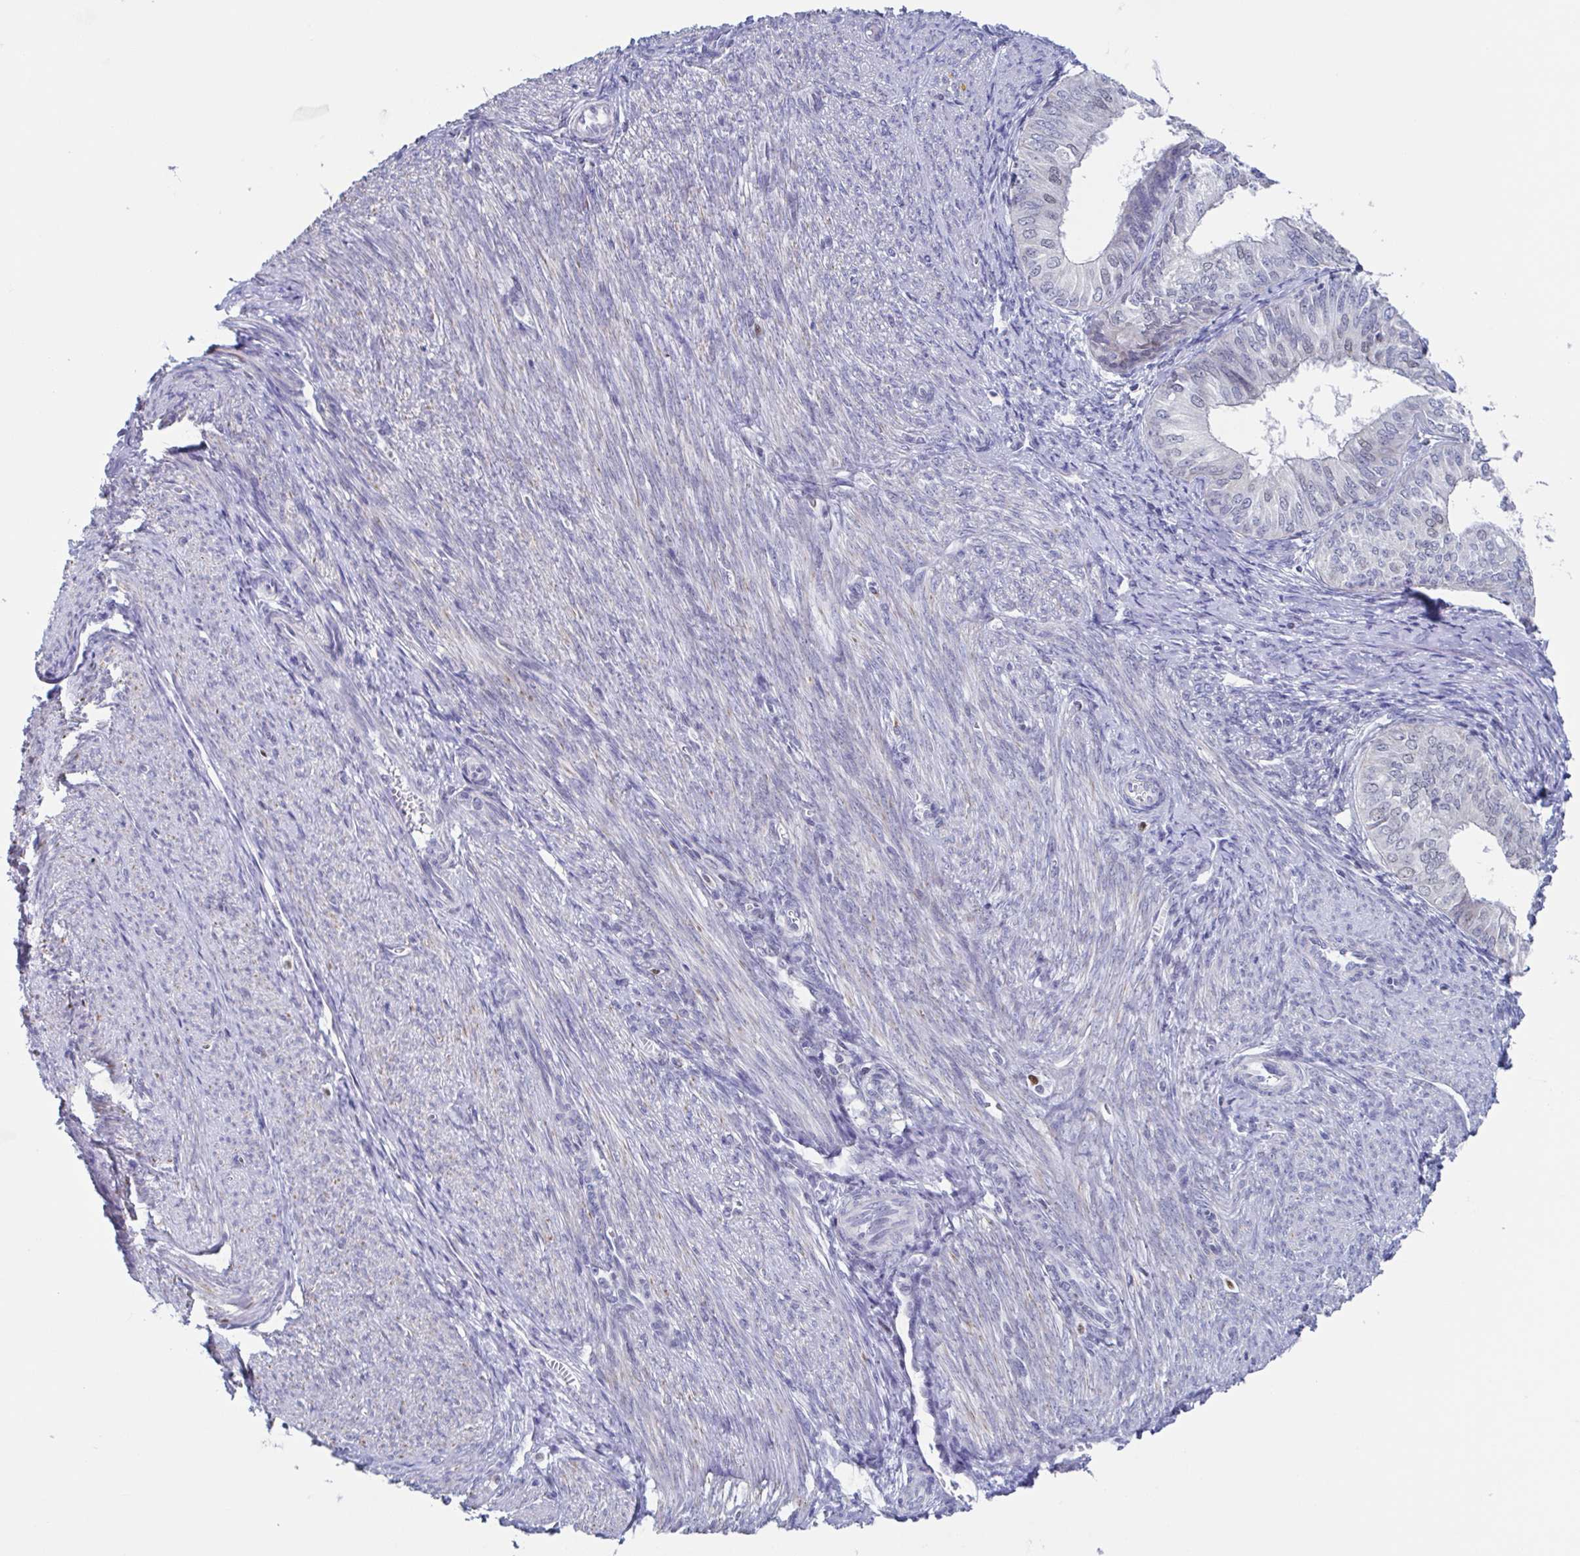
{"staining": {"intensity": "negative", "quantity": "none", "location": "none"}, "tissue": "endometrial cancer", "cell_type": "Tumor cells", "image_type": "cancer", "snomed": [{"axis": "morphology", "description": "Adenocarcinoma, NOS"}, {"axis": "topography", "description": "Endometrium"}], "caption": "The histopathology image reveals no staining of tumor cells in endometrial cancer.", "gene": "PBOV1", "patient": {"sex": "female", "age": 58}}